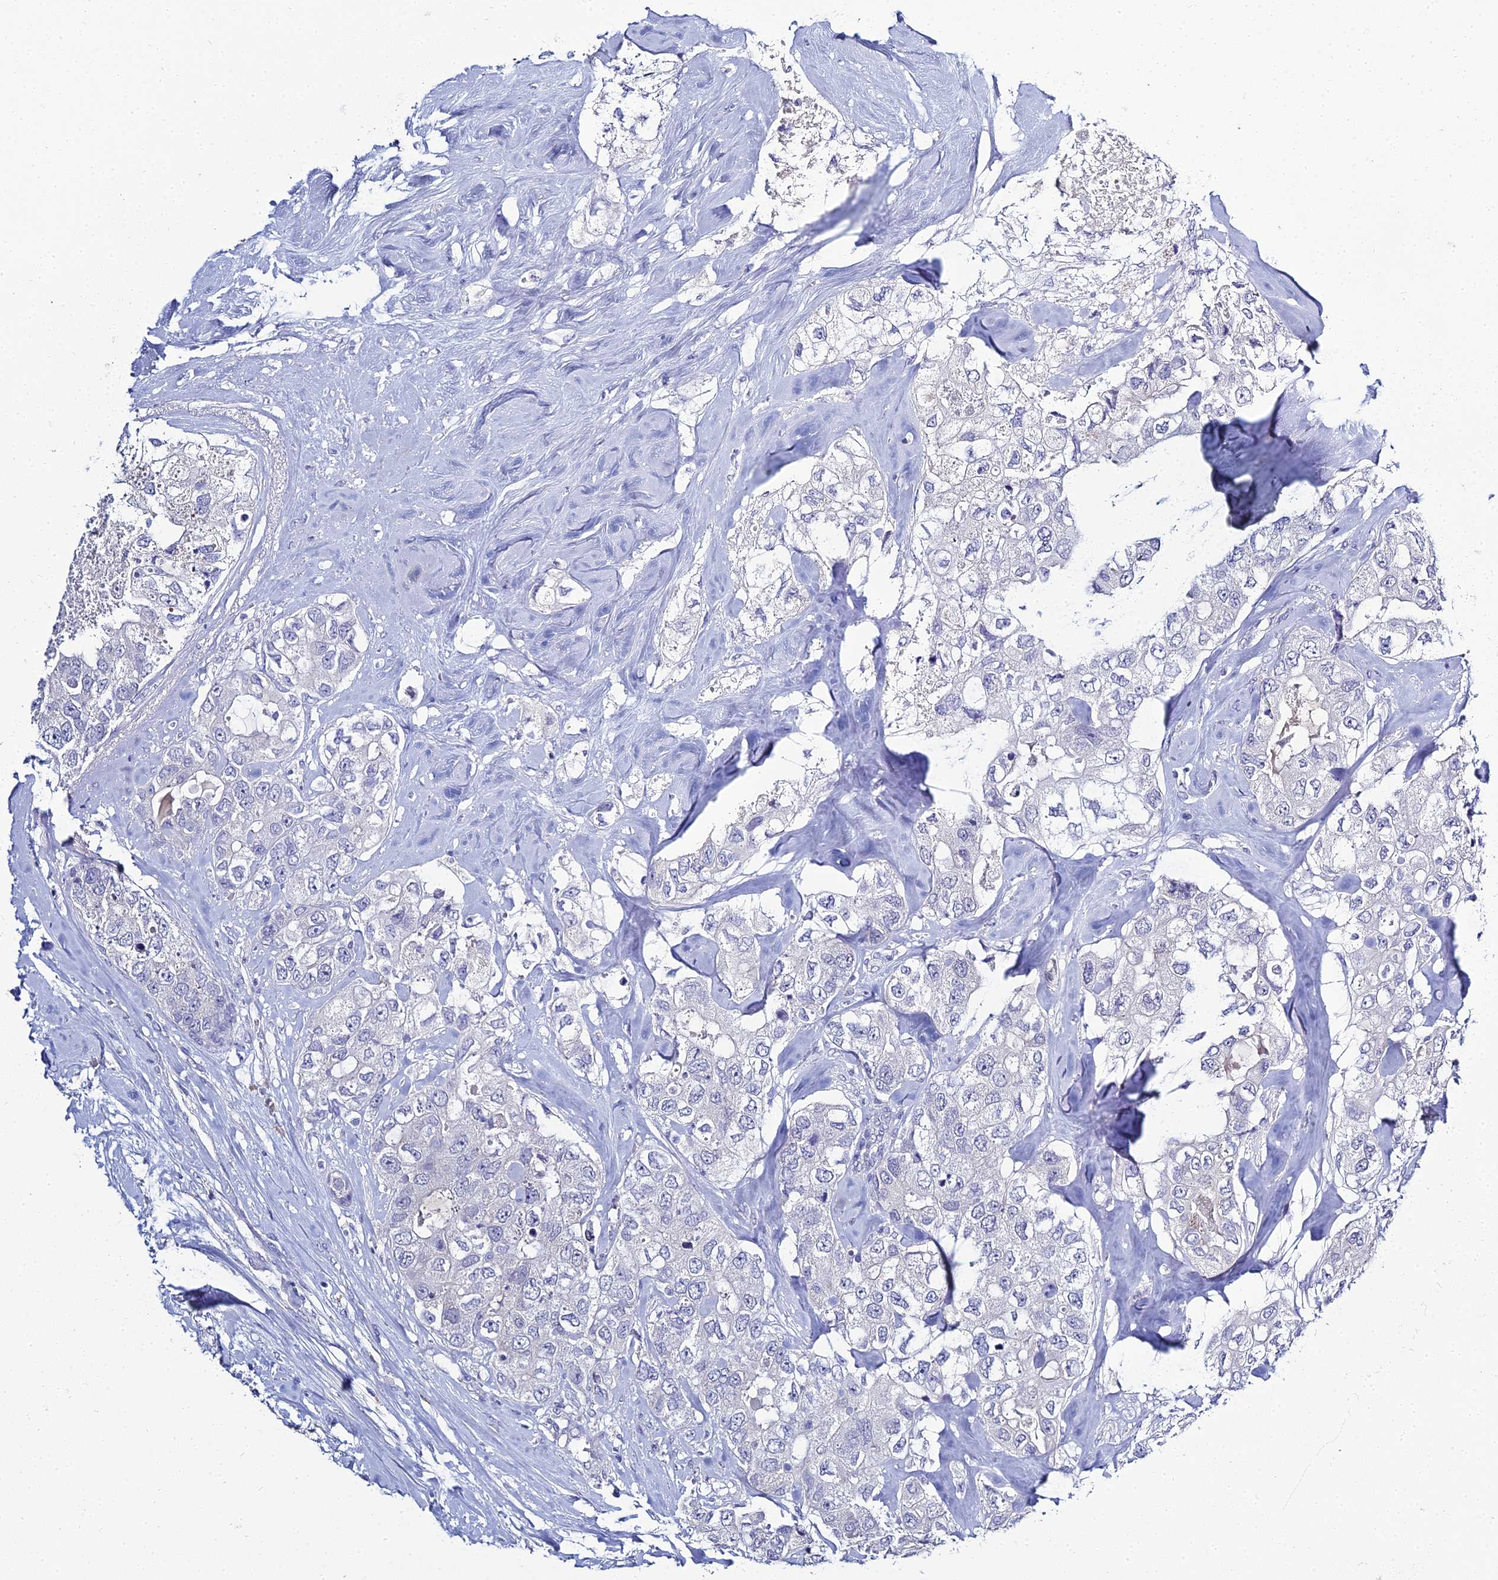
{"staining": {"intensity": "negative", "quantity": "none", "location": "none"}, "tissue": "breast cancer", "cell_type": "Tumor cells", "image_type": "cancer", "snomed": [{"axis": "morphology", "description": "Duct carcinoma"}, {"axis": "topography", "description": "Breast"}], "caption": "Immunohistochemistry (IHC) photomicrograph of neoplastic tissue: human breast intraductal carcinoma stained with DAB (3,3'-diaminobenzidine) exhibits no significant protein expression in tumor cells.", "gene": "MUC13", "patient": {"sex": "female", "age": 62}}